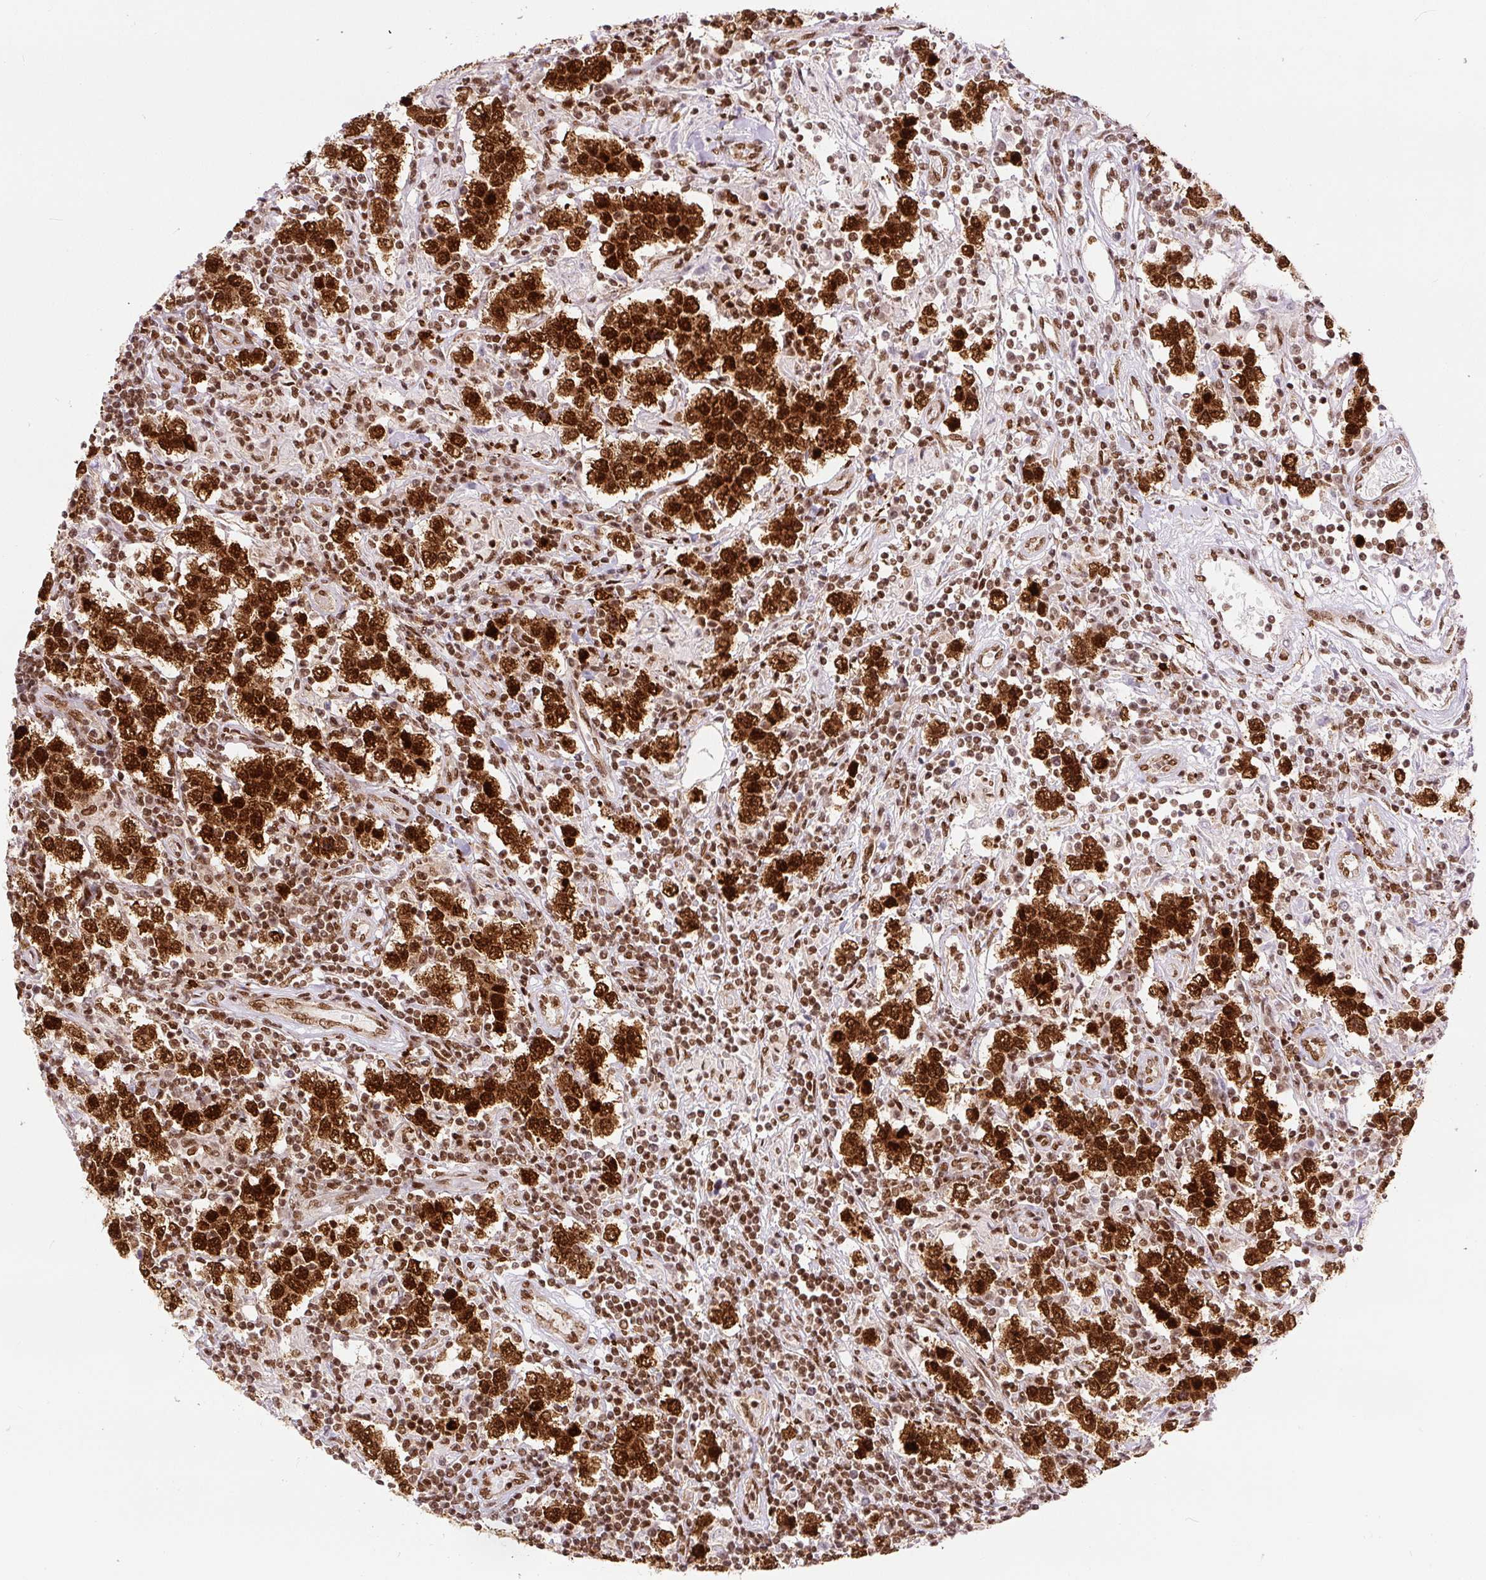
{"staining": {"intensity": "strong", "quantity": ">75%", "location": "nuclear"}, "tissue": "testis cancer", "cell_type": "Tumor cells", "image_type": "cancer", "snomed": [{"axis": "morphology", "description": "Normal tissue, NOS"}, {"axis": "morphology", "description": "Urothelial carcinoma, High grade"}, {"axis": "morphology", "description": "Seminoma, NOS"}, {"axis": "morphology", "description": "Carcinoma, Embryonal, NOS"}, {"axis": "topography", "description": "Urinary bladder"}, {"axis": "topography", "description": "Testis"}], "caption": "This is an image of immunohistochemistry (IHC) staining of seminoma (testis), which shows strong staining in the nuclear of tumor cells.", "gene": "FUS", "patient": {"sex": "male", "age": 41}}